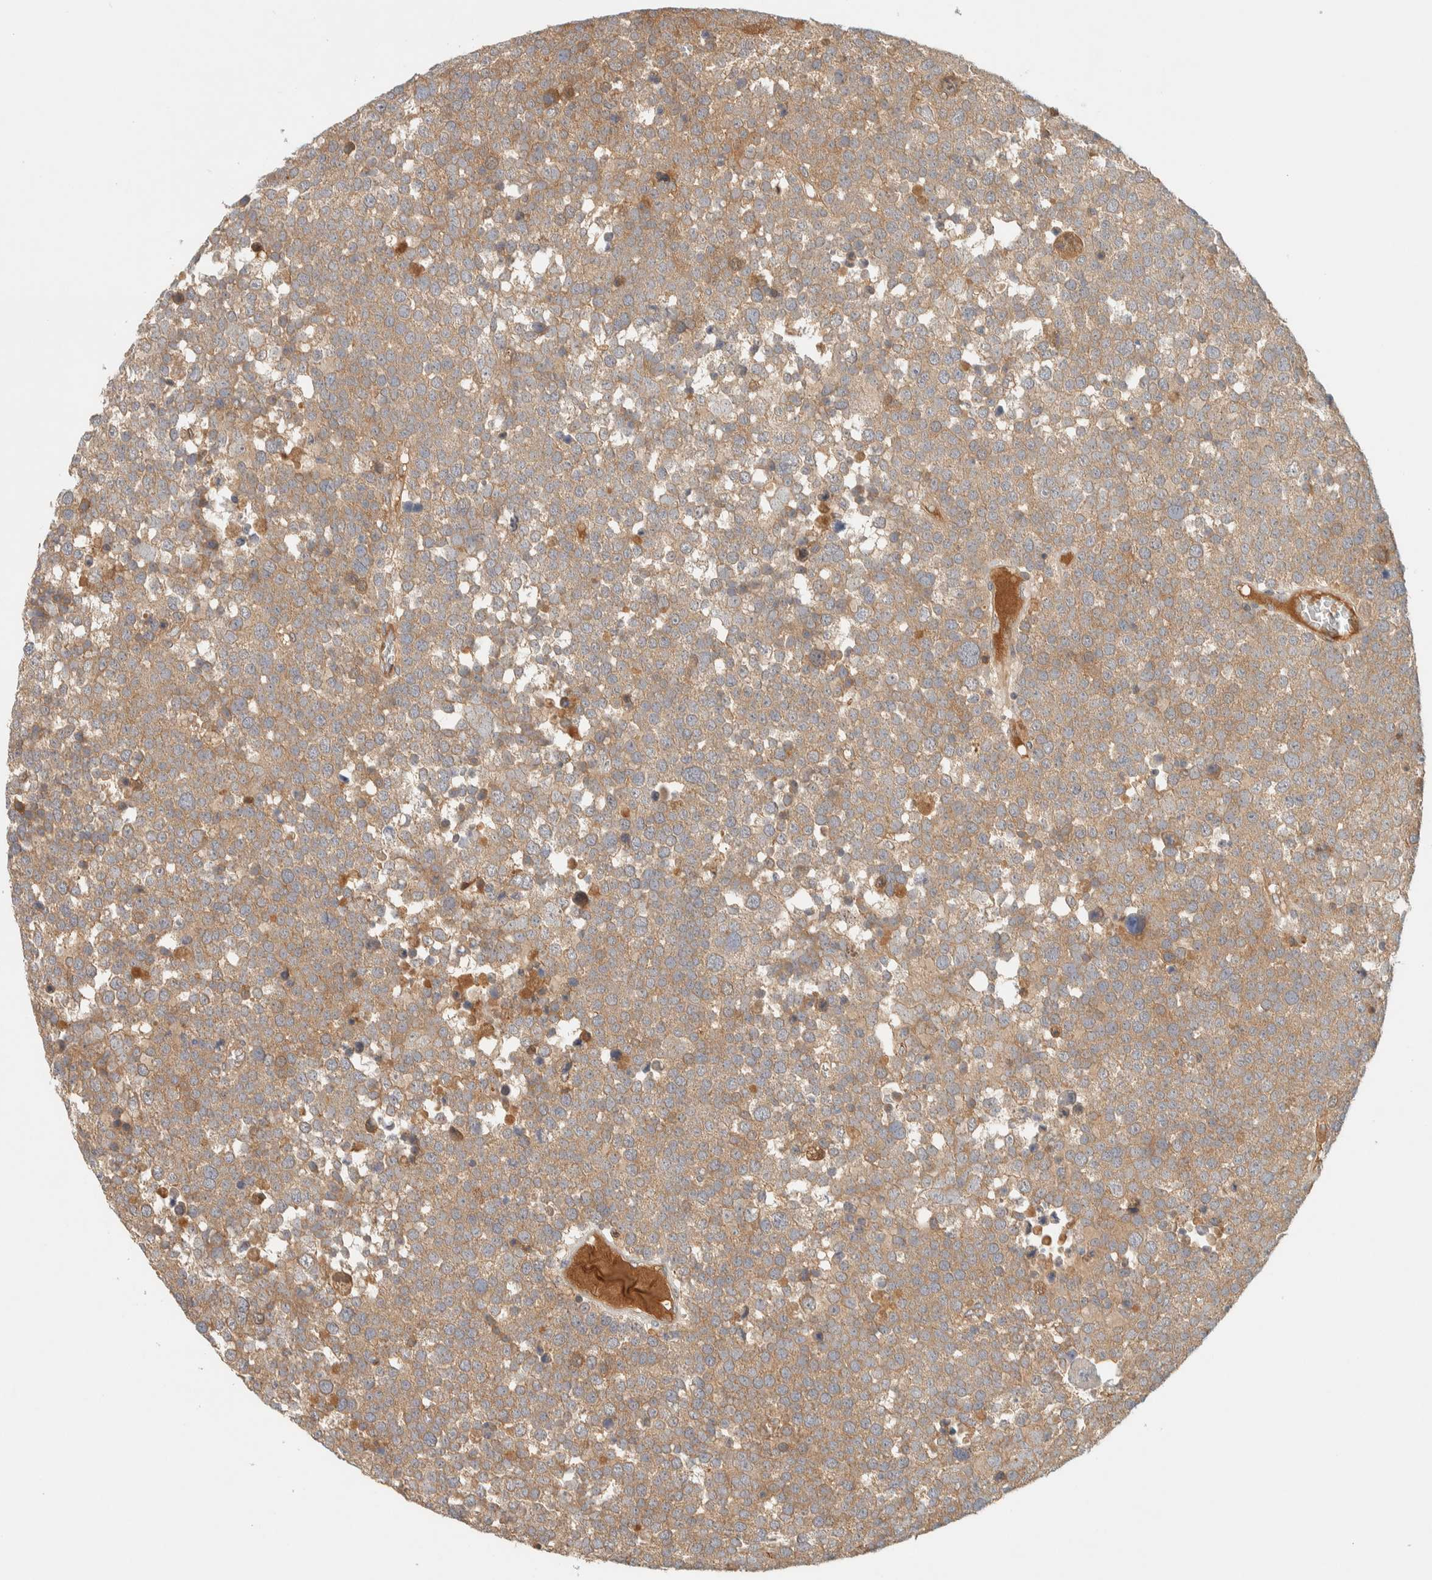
{"staining": {"intensity": "weak", "quantity": ">75%", "location": "cytoplasmic/membranous"}, "tissue": "testis cancer", "cell_type": "Tumor cells", "image_type": "cancer", "snomed": [{"axis": "morphology", "description": "Seminoma, NOS"}, {"axis": "topography", "description": "Testis"}], "caption": "Testis seminoma stained for a protein shows weak cytoplasmic/membranous positivity in tumor cells. (DAB (3,3'-diaminobenzidine) IHC with brightfield microscopy, high magnification).", "gene": "FAM167A", "patient": {"sex": "male", "age": 71}}